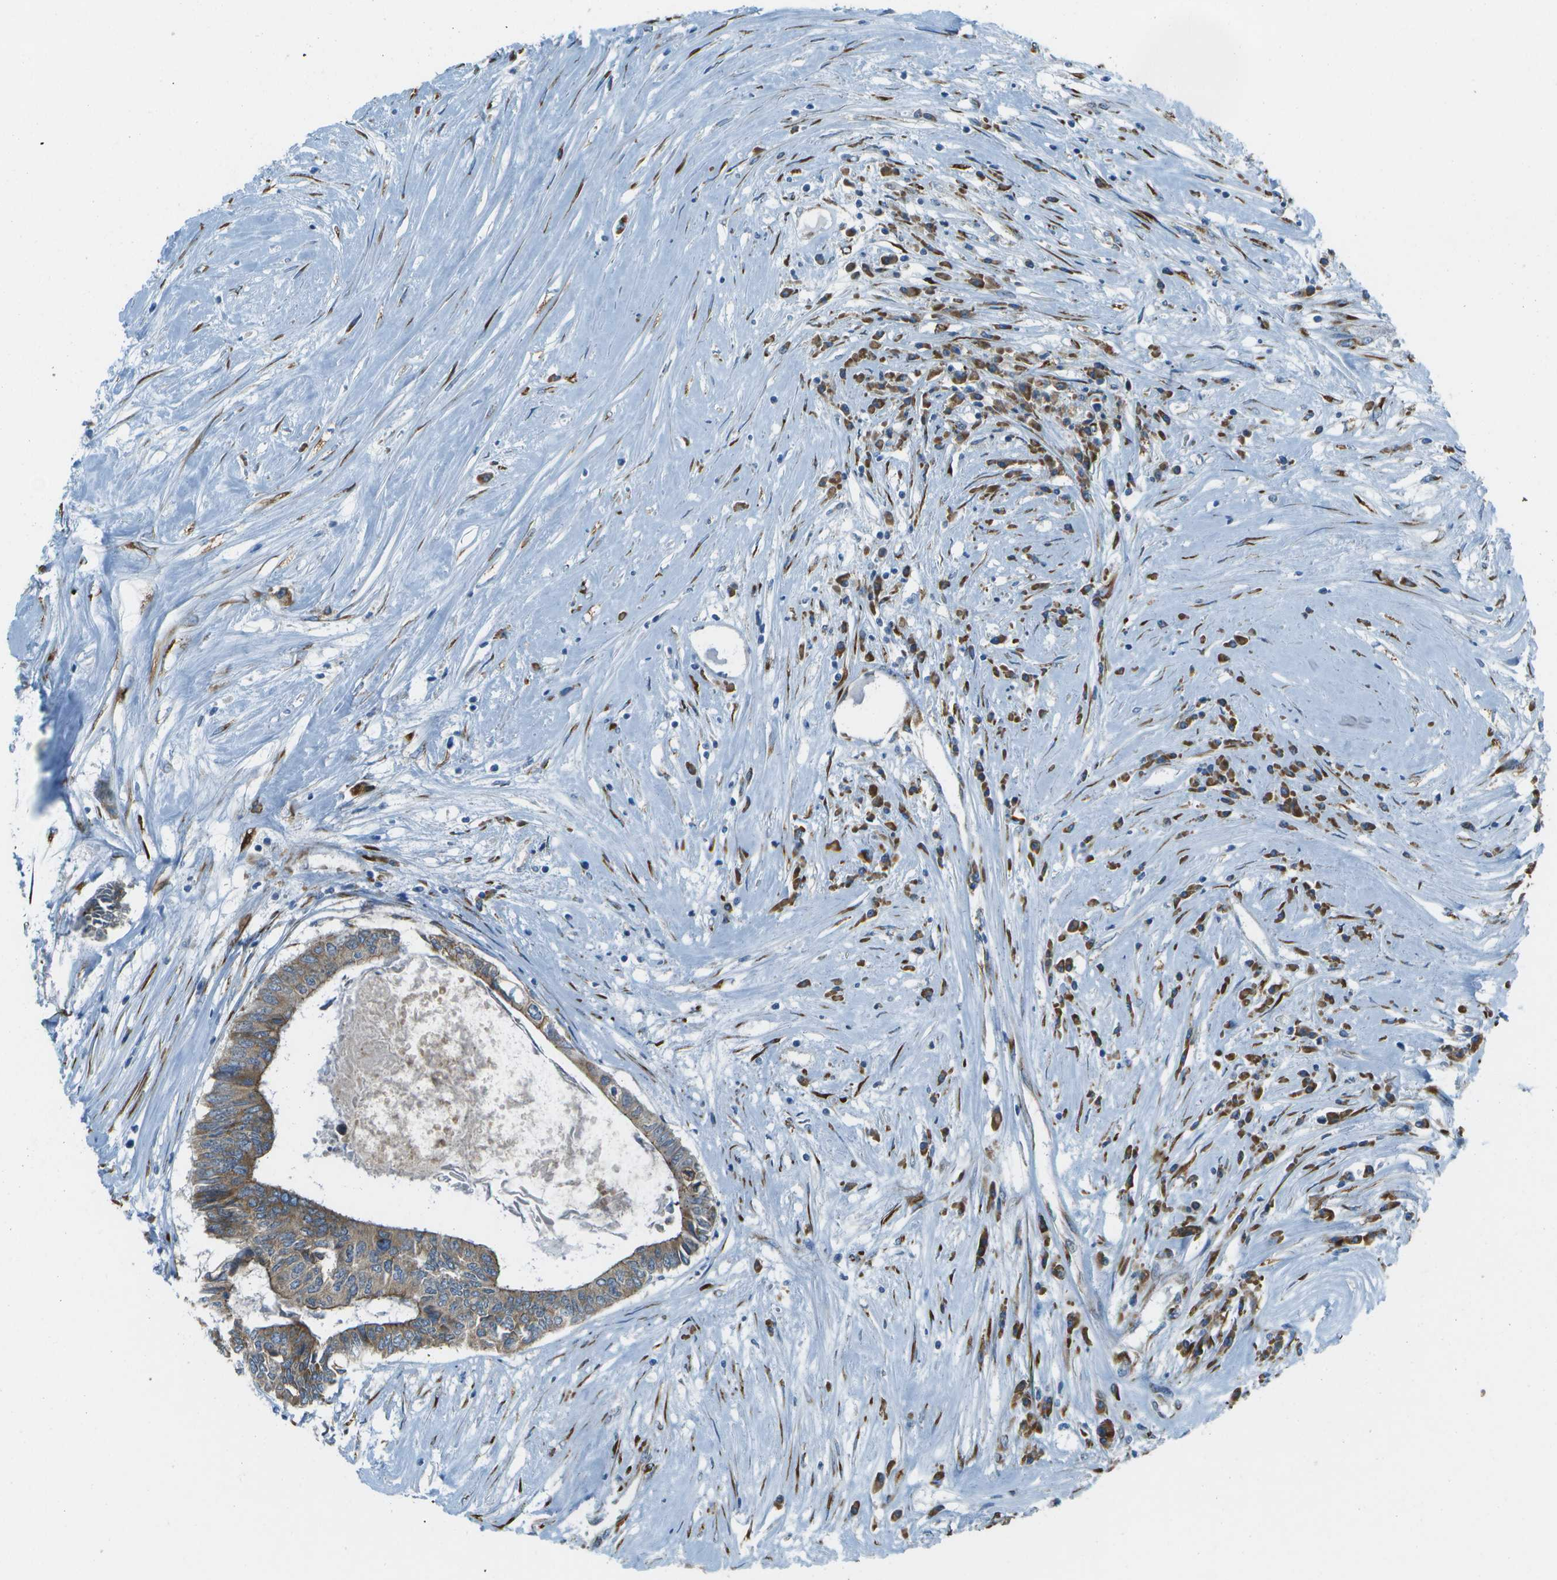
{"staining": {"intensity": "moderate", "quantity": ">75%", "location": "cytoplasmic/membranous"}, "tissue": "colorectal cancer", "cell_type": "Tumor cells", "image_type": "cancer", "snomed": [{"axis": "morphology", "description": "Adenocarcinoma, NOS"}, {"axis": "topography", "description": "Rectum"}], "caption": "Colorectal cancer (adenocarcinoma) stained with immunohistochemistry (IHC) shows moderate cytoplasmic/membranous positivity in approximately >75% of tumor cells.", "gene": "KCTD3", "patient": {"sex": "male", "age": 63}}